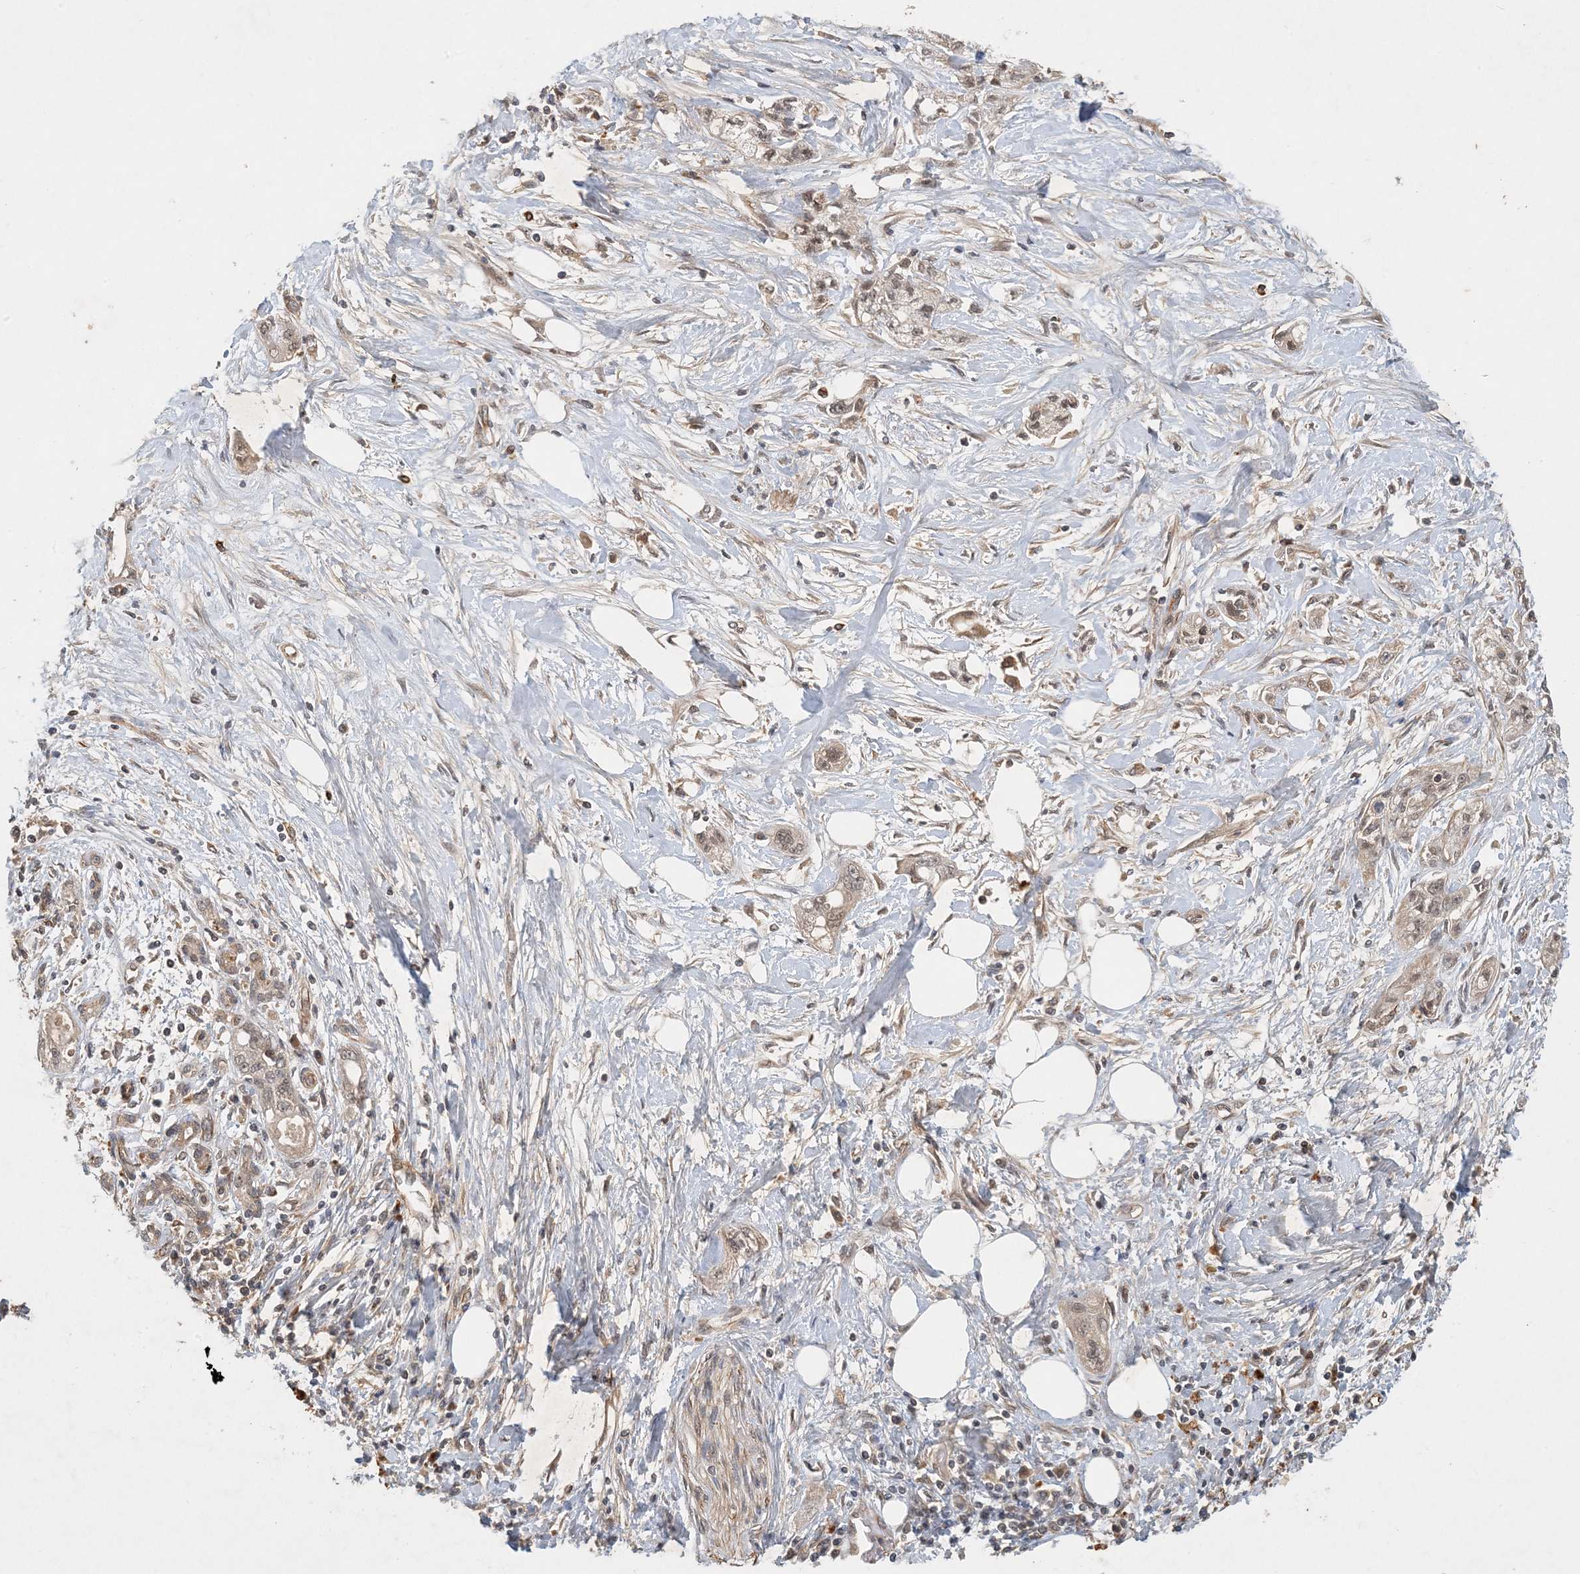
{"staining": {"intensity": "weak", "quantity": "<25%", "location": "cytoplasmic/membranous,nuclear"}, "tissue": "pancreatic cancer", "cell_type": "Tumor cells", "image_type": "cancer", "snomed": [{"axis": "morphology", "description": "Adenocarcinoma, NOS"}, {"axis": "topography", "description": "Pancreas"}], "caption": "DAB immunohistochemical staining of human pancreatic cancer (adenocarcinoma) demonstrates no significant expression in tumor cells.", "gene": "ZCCHC4", "patient": {"sex": "male", "age": 70}}